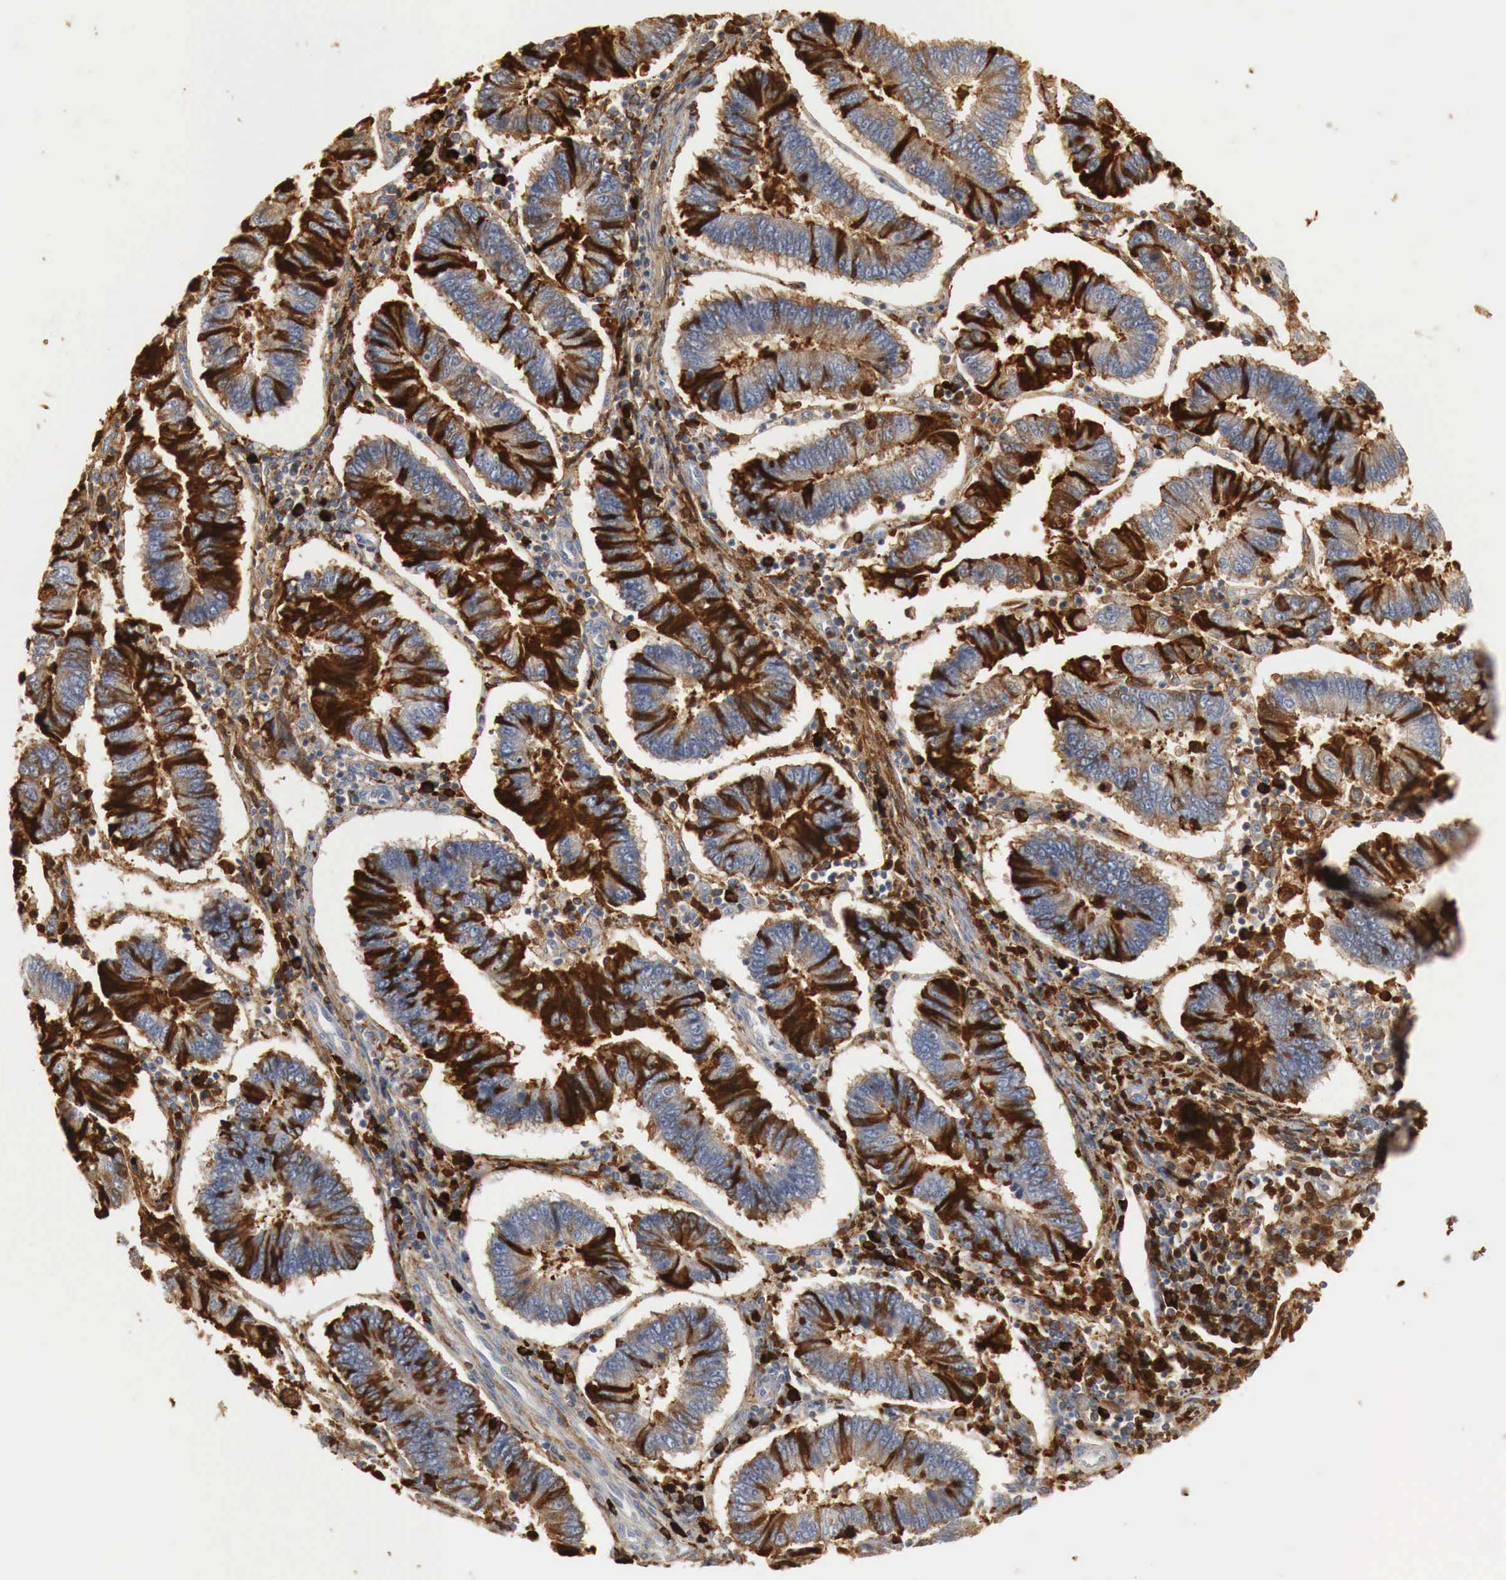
{"staining": {"intensity": "strong", "quantity": "25%-75%", "location": "cytoplasmic/membranous"}, "tissue": "endometrial cancer", "cell_type": "Tumor cells", "image_type": "cancer", "snomed": [{"axis": "morphology", "description": "Adenocarcinoma, NOS"}, {"axis": "topography", "description": "Endometrium"}], "caption": "IHC of adenocarcinoma (endometrial) reveals high levels of strong cytoplasmic/membranous staining in about 25%-75% of tumor cells.", "gene": "IGLC3", "patient": {"sex": "female", "age": 75}}